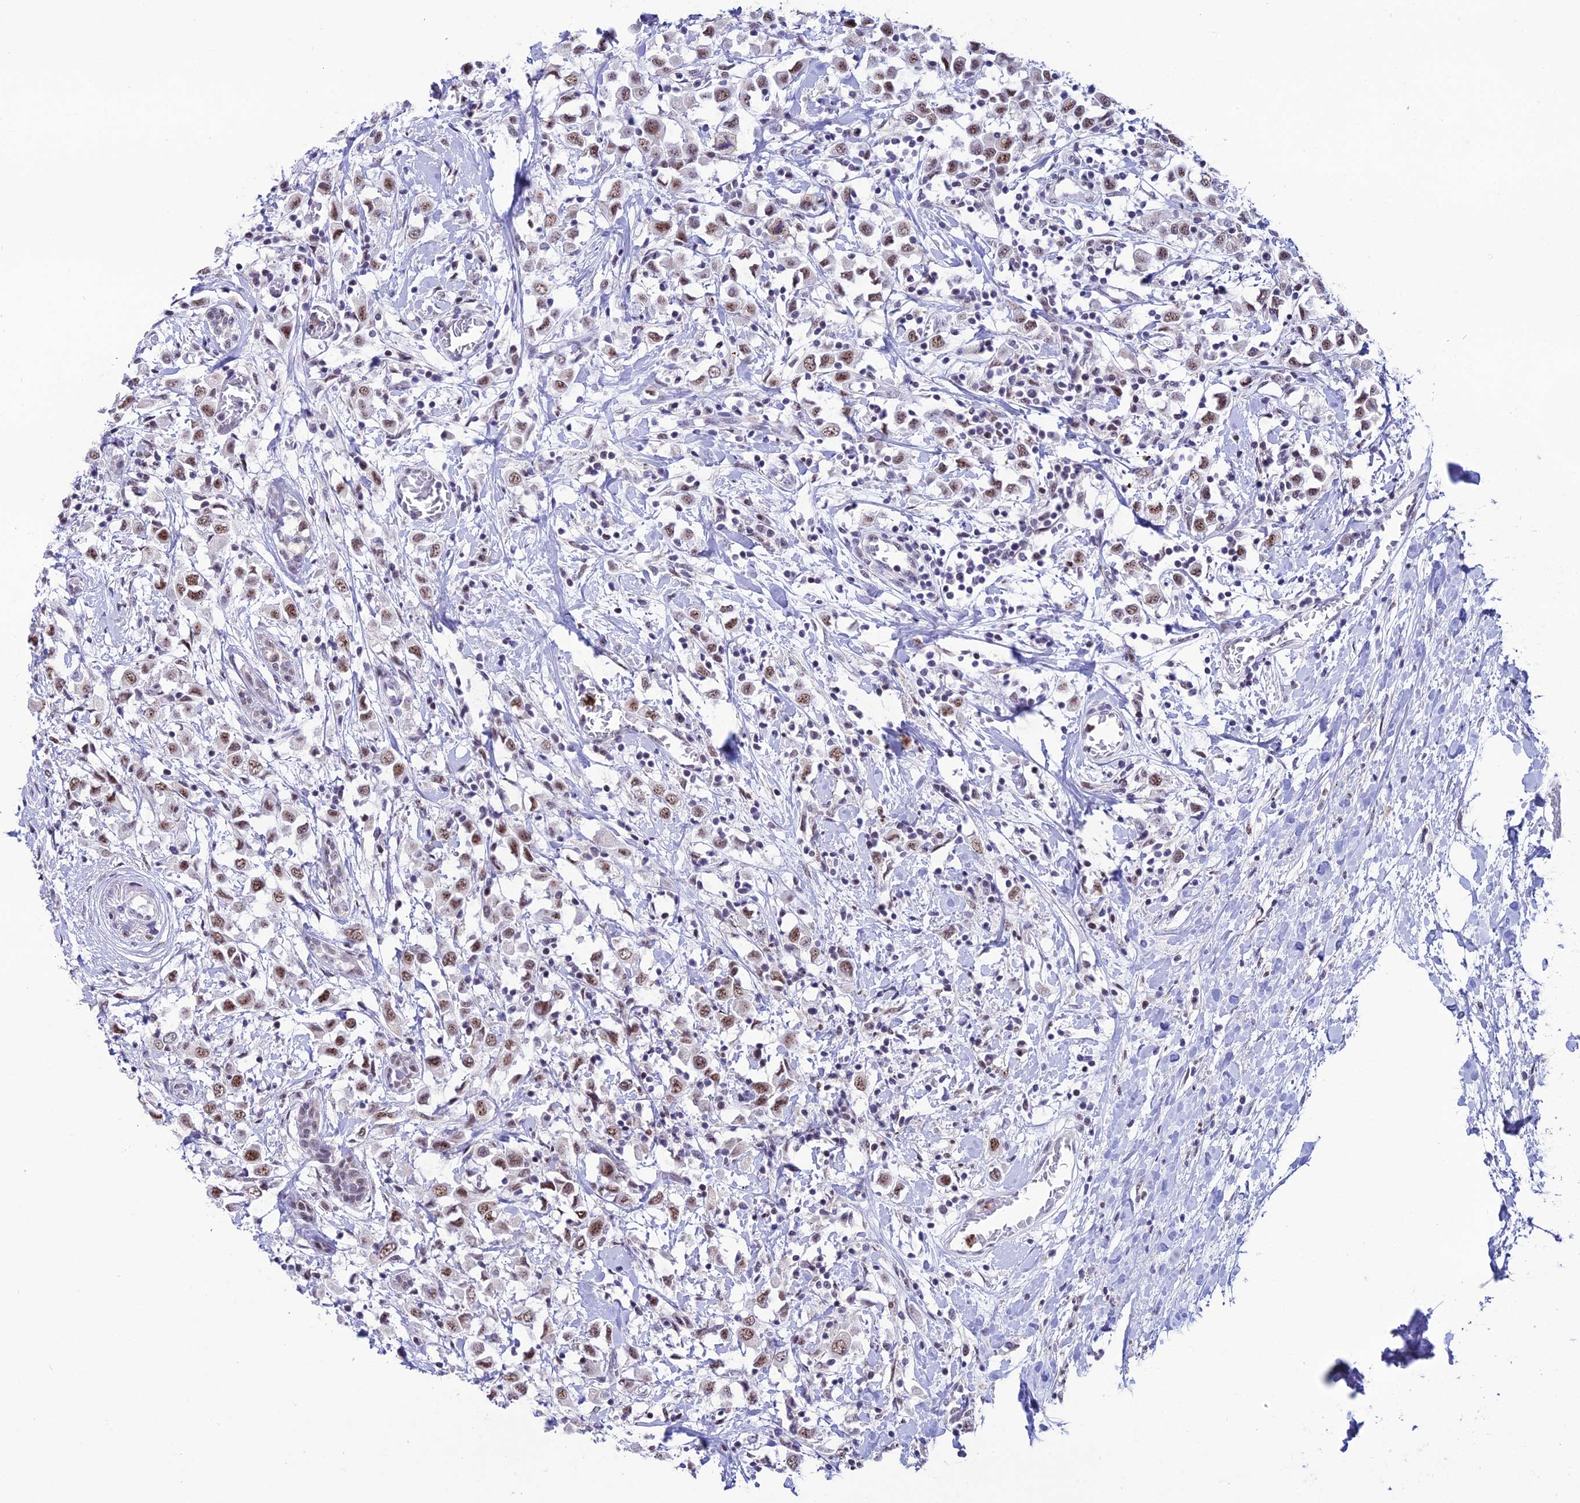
{"staining": {"intensity": "moderate", "quantity": ">75%", "location": "nuclear"}, "tissue": "breast cancer", "cell_type": "Tumor cells", "image_type": "cancer", "snomed": [{"axis": "morphology", "description": "Duct carcinoma"}, {"axis": "topography", "description": "Breast"}], "caption": "This image reveals immunohistochemistry (IHC) staining of invasive ductal carcinoma (breast), with medium moderate nuclear expression in approximately >75% of tumor cells.", "gene": "MFSD2B", "patient": {"sex": "female", "age": 61}}